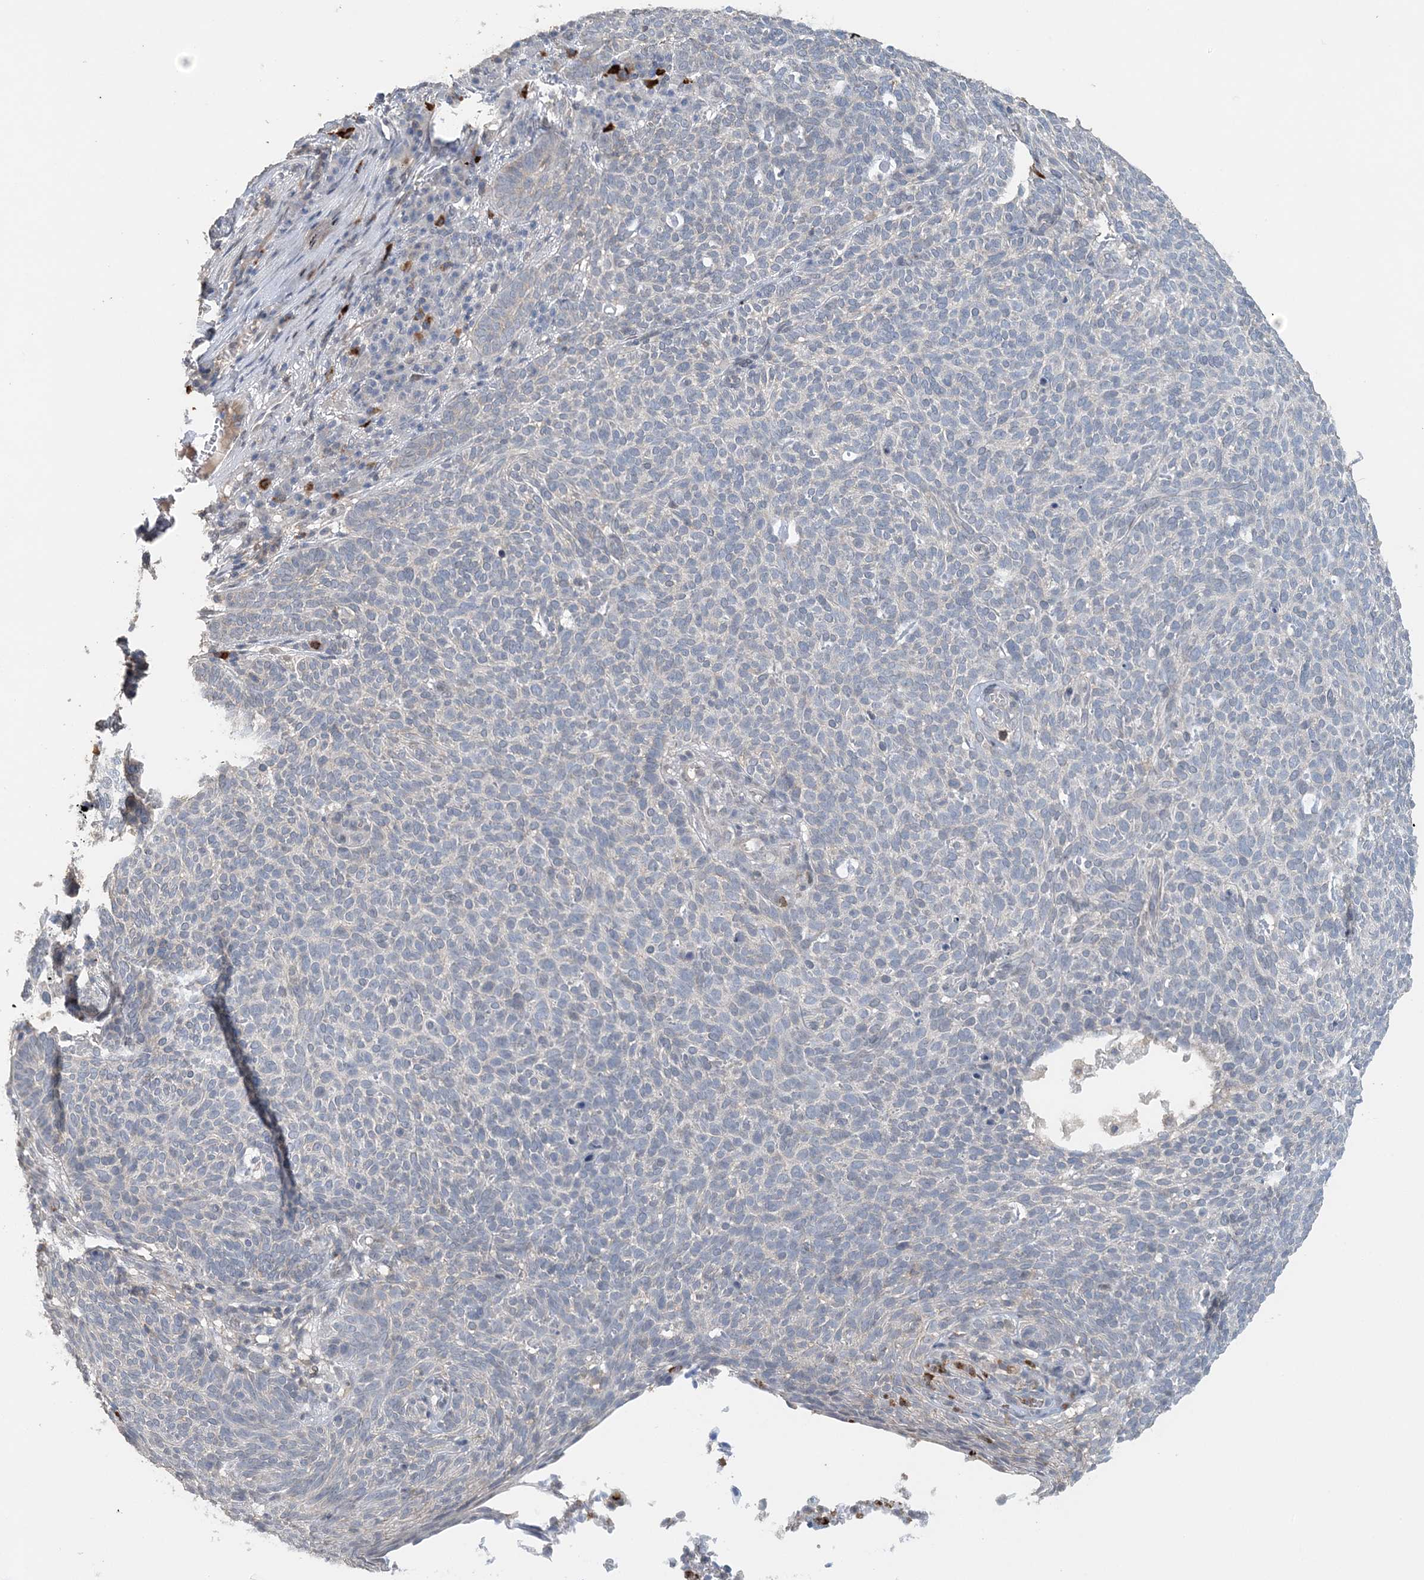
{"staining": {"intensity": "negative", "quantity": "none", "location": "none"}, "tissue": "skin cancer", "cell_type": "Tumor cells", "image_type": "cancer", "snomed": [{"axis": "morphology", "description": "Squamous cell carcinoma, NOS"}, {"axis": "topography", "description": "Skin"}], "caption": "The micrograph shows no staining of tumor cells in squamous cell carcinoma (skin).", "gene": "FAM110A", "patient": {"sex": "female", "age": 90}}